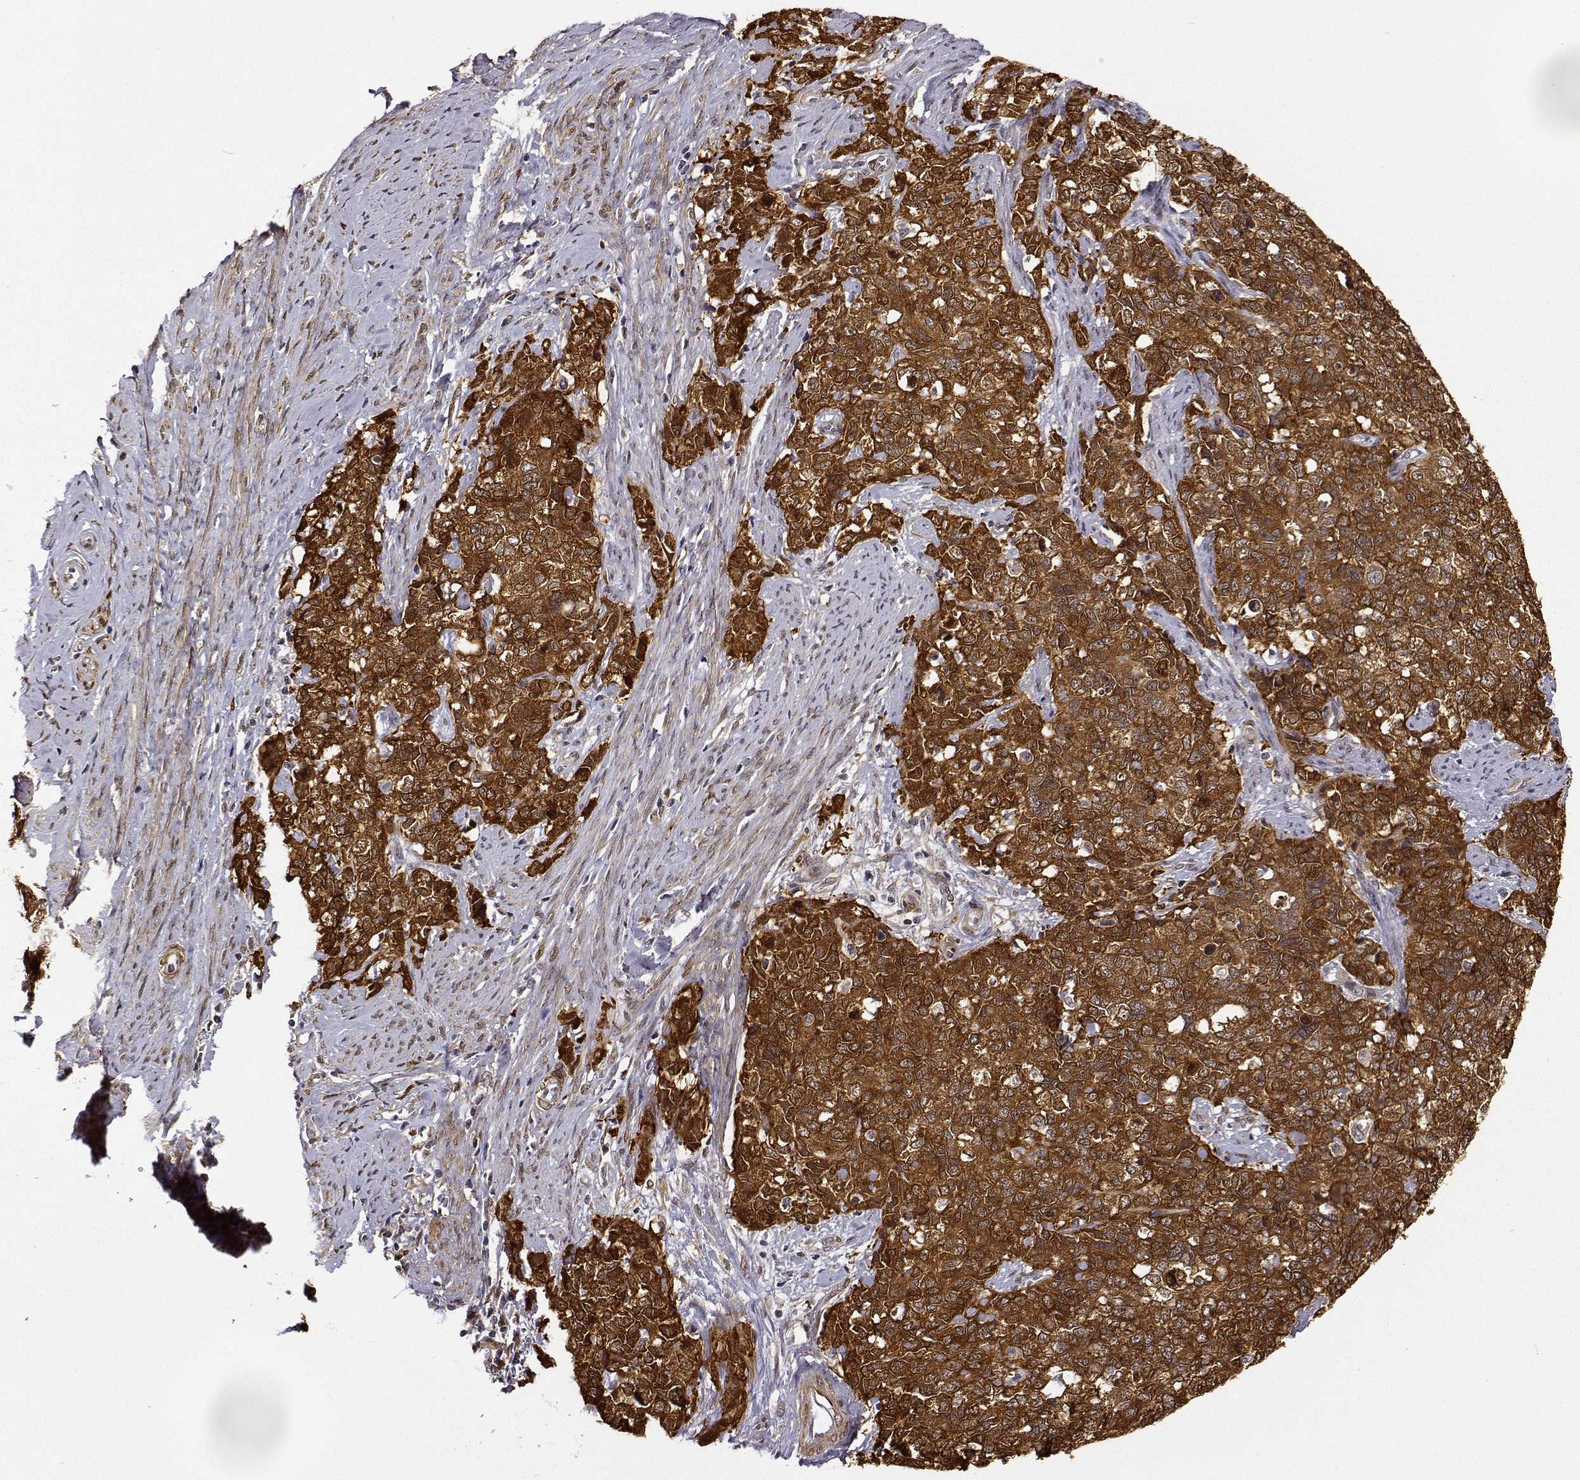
{"staining": {"intensity": "strong", "quantity": ">75%", "location": "cytoplasmic/membranous"}, "tissue": "cervical cancer", "cell_type": "Tumor cells", "image_type": "cancer", "snomed": [{"axis": "morphology", "description": "Squamous cell carcinoma, NOS"}, {"axis": "topography", "description": "Cervix"}], "caption": "Immunohistochemistry (IHC) of human squamous cell carcinoma (cervical) reveals high levels of strong cytoplasmic/membranous expression in about >75% of tumor cells. The staining was performed using DAB to visualize the protein expression in brown, while the nuclei were stained in blue with hematoxylin (Magnification: 20x).", "gene": "PHGDH", "patient": {"sex": "female", "age": 63}}